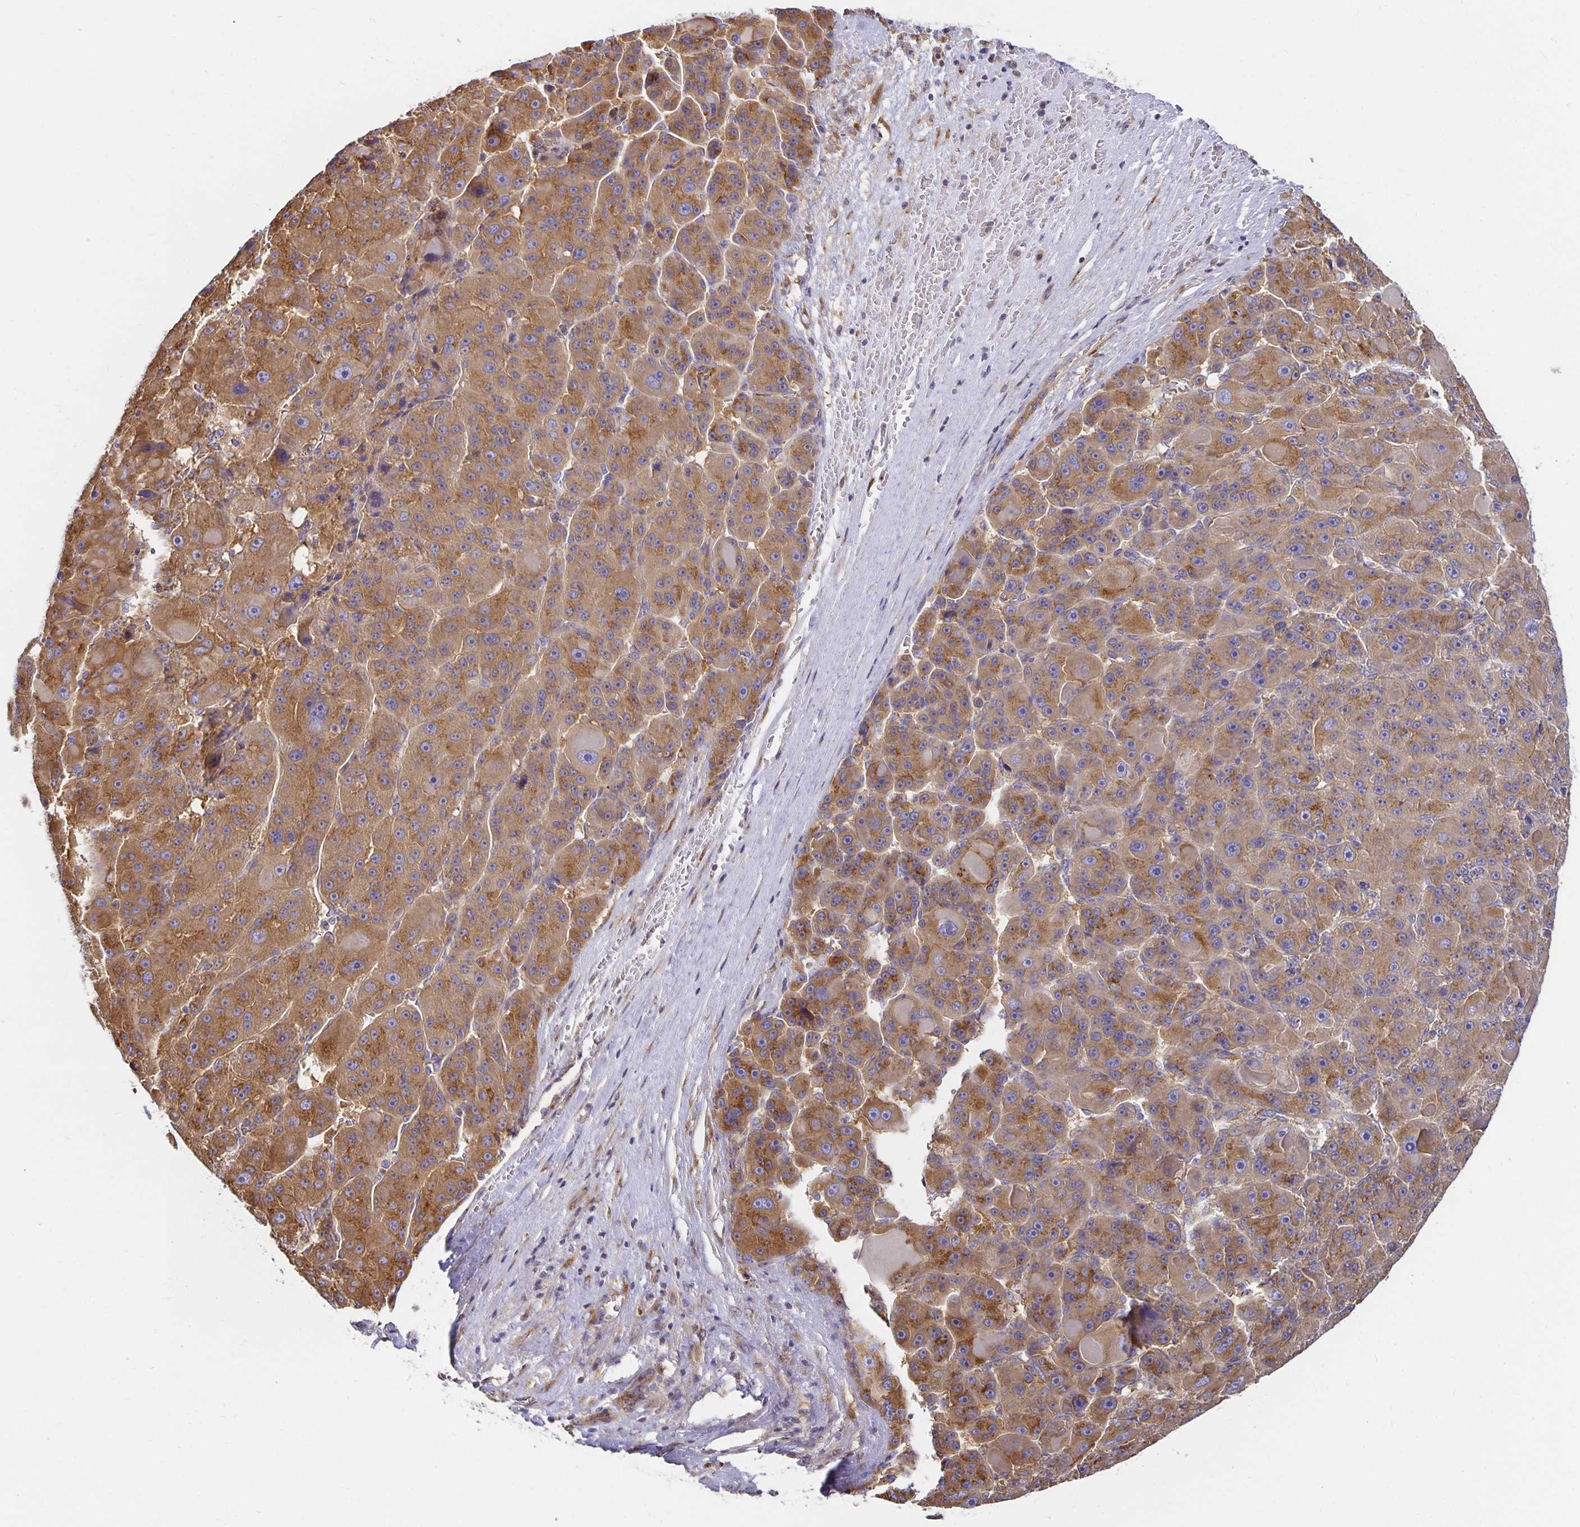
{"staining": {"intensity": "moderate", "quantity": ">75%", "location": "cytoplasmic/membranous"}, "tissue": "liver cancer", "cell_type": "Tumor cells", "image_type": "cancer", "snomed": [{"axis": "morphology", "description": "Carcinoma, Hepatocellular, NOS"}, {"axis": "topography", "description": "Liver"}], "caption": "An image of human liver cancer (hepatocellular carcinoma) stained for a protein reveals moderate cytoplasmic/membranous brown staining in tumor cells.", "gene": "USO1", "patient": {"sex": "male", "age": 76}}